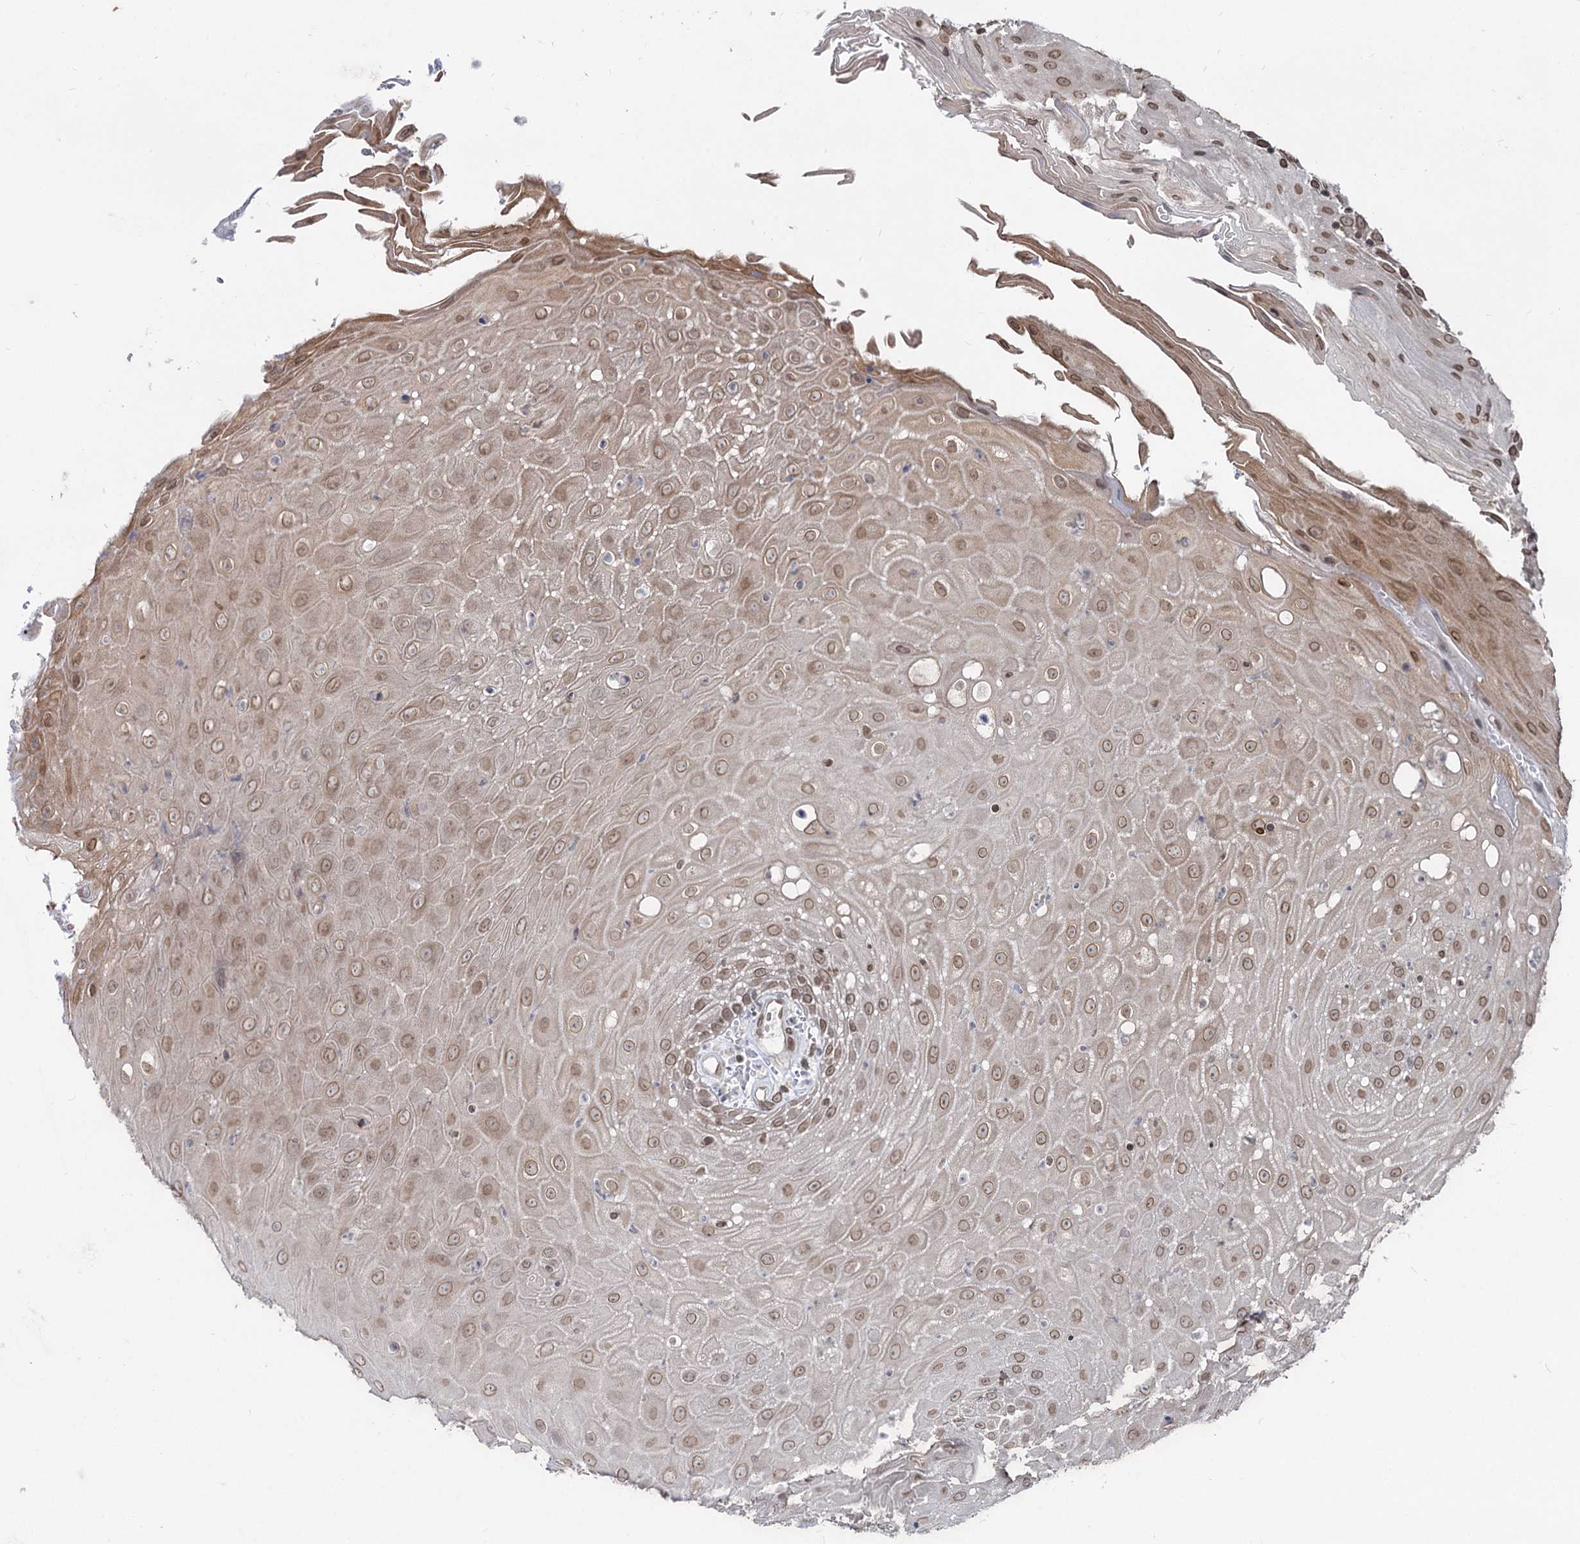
{"staining": {"intensity": "moderate", "quantity": ">75%", "location": "cytoplasmic/membranous,nuclear"}, "tissue": "oral mucosa", "cell_type": "Squamous epithelial cells", "image_type": "normal", "snomed": [{"axis": "morphology", "description": "Normal tissue, NOS"}, {"axis": "topography", "description": "Skeletal muscle"}, {"axis": "topography", "description": "Oral tissue"}, {"axis": "topography", "description": "Salivary gland"}, {"axis": "topography", "description": "Peripheral nerve tissue"}], "caption": "The immunohistochemical stain shows moderate cytoplasmic/membranous,nuclear expression in squamous epithelial cells of normal oral mucosa.", "gene": "RNF6", "patient": {"sex": "male", "age": 54}}